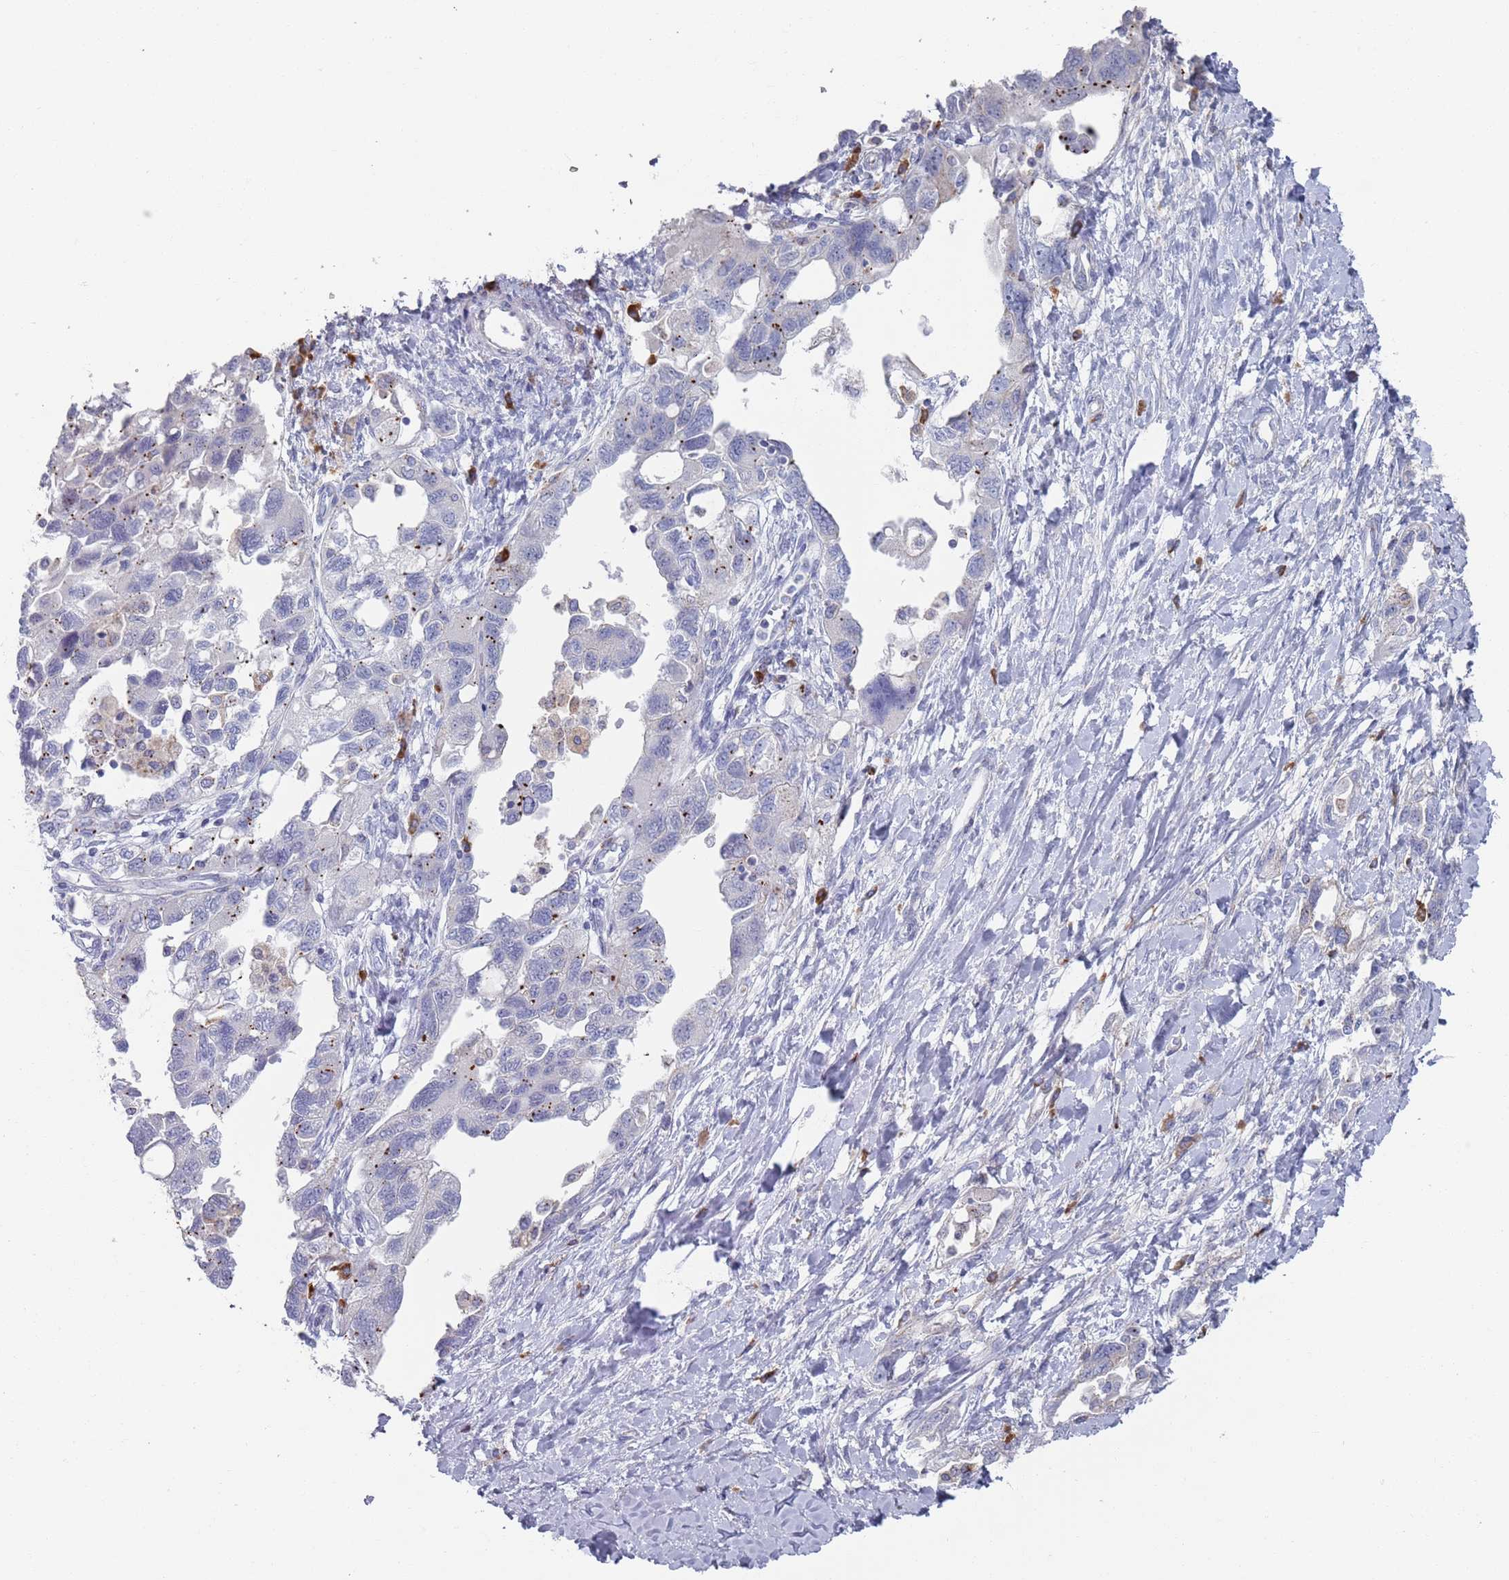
{"staining": {"intensity": "weak", "quantity": "<25%", "location": "cytoplasmic/membranous"}, "tissue": "ovarian cancer", "cell_type": "Tumor cells", "image_type": "cancer", "snomed": [{"axis": "morphology", "description": "Carcinoma, NOS"}, {"axis": "morphology", "description": "Cystadenocarcinoma, serous, NOS"}, {"axis": "topography", "description": "Ovary"}], "caption": "Micrograph shows no significant protein positivity in tumor cells of ovarian cancer.", "gene": "MAT1A", "patient": {"sex": "female", "age": 69}}